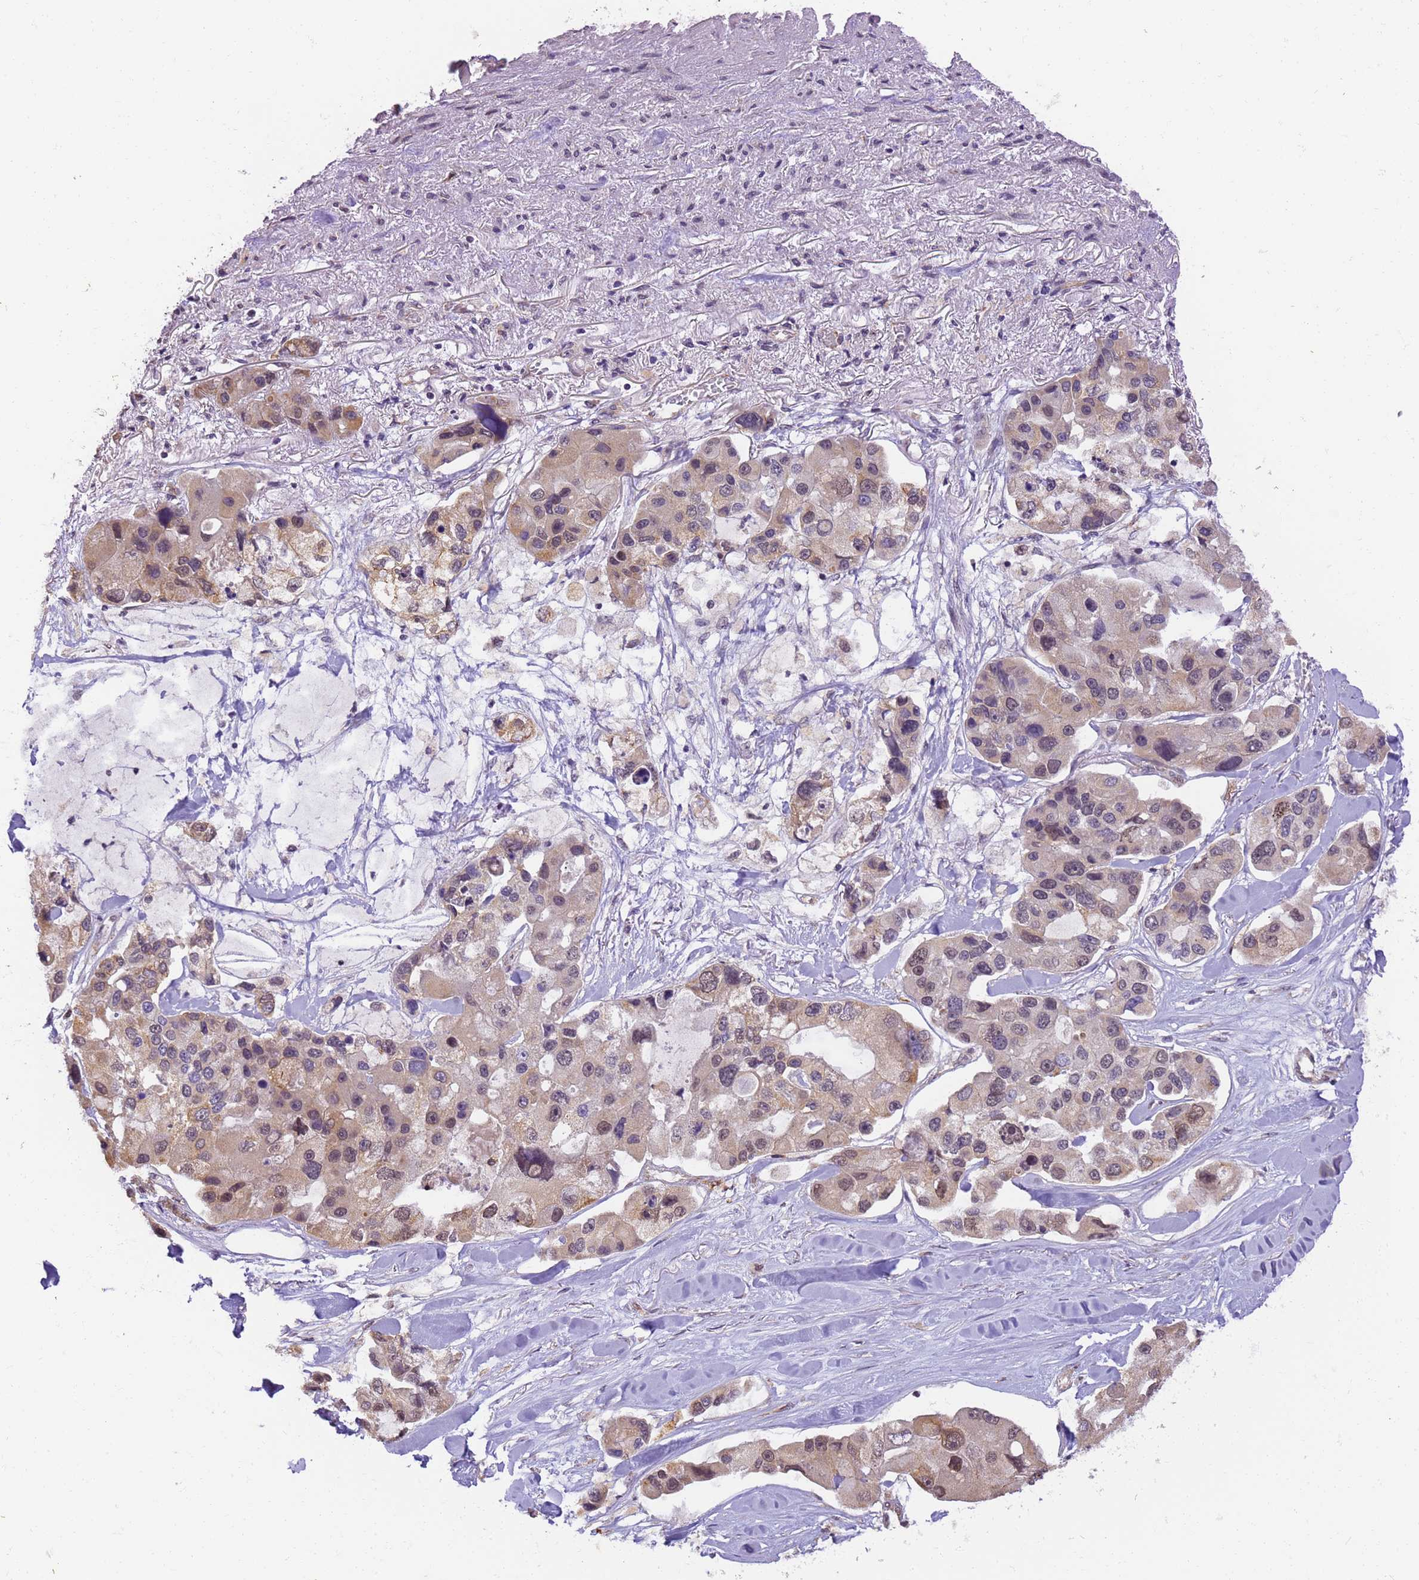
{"staining": {"intensity": "weak", "quantity": "25%-75%", "location": "nuclear"}, "tissue": "lung cancer", "cell_type": "Tumor cells", "image_type": "cancer", "snomed": [{"axis": "morphology", "description": "Adenocarcinoma, NOS"}, {"axis": "topography", "description": "Lung"}], "caption": "A photomicrograph of lung cancer (adenocarcinoma) stained for a protein displays weak nuclear brown staining in tumor cells.", "gene": "RAPGEF3", "patient": {"sex": "female", "age": 54}}